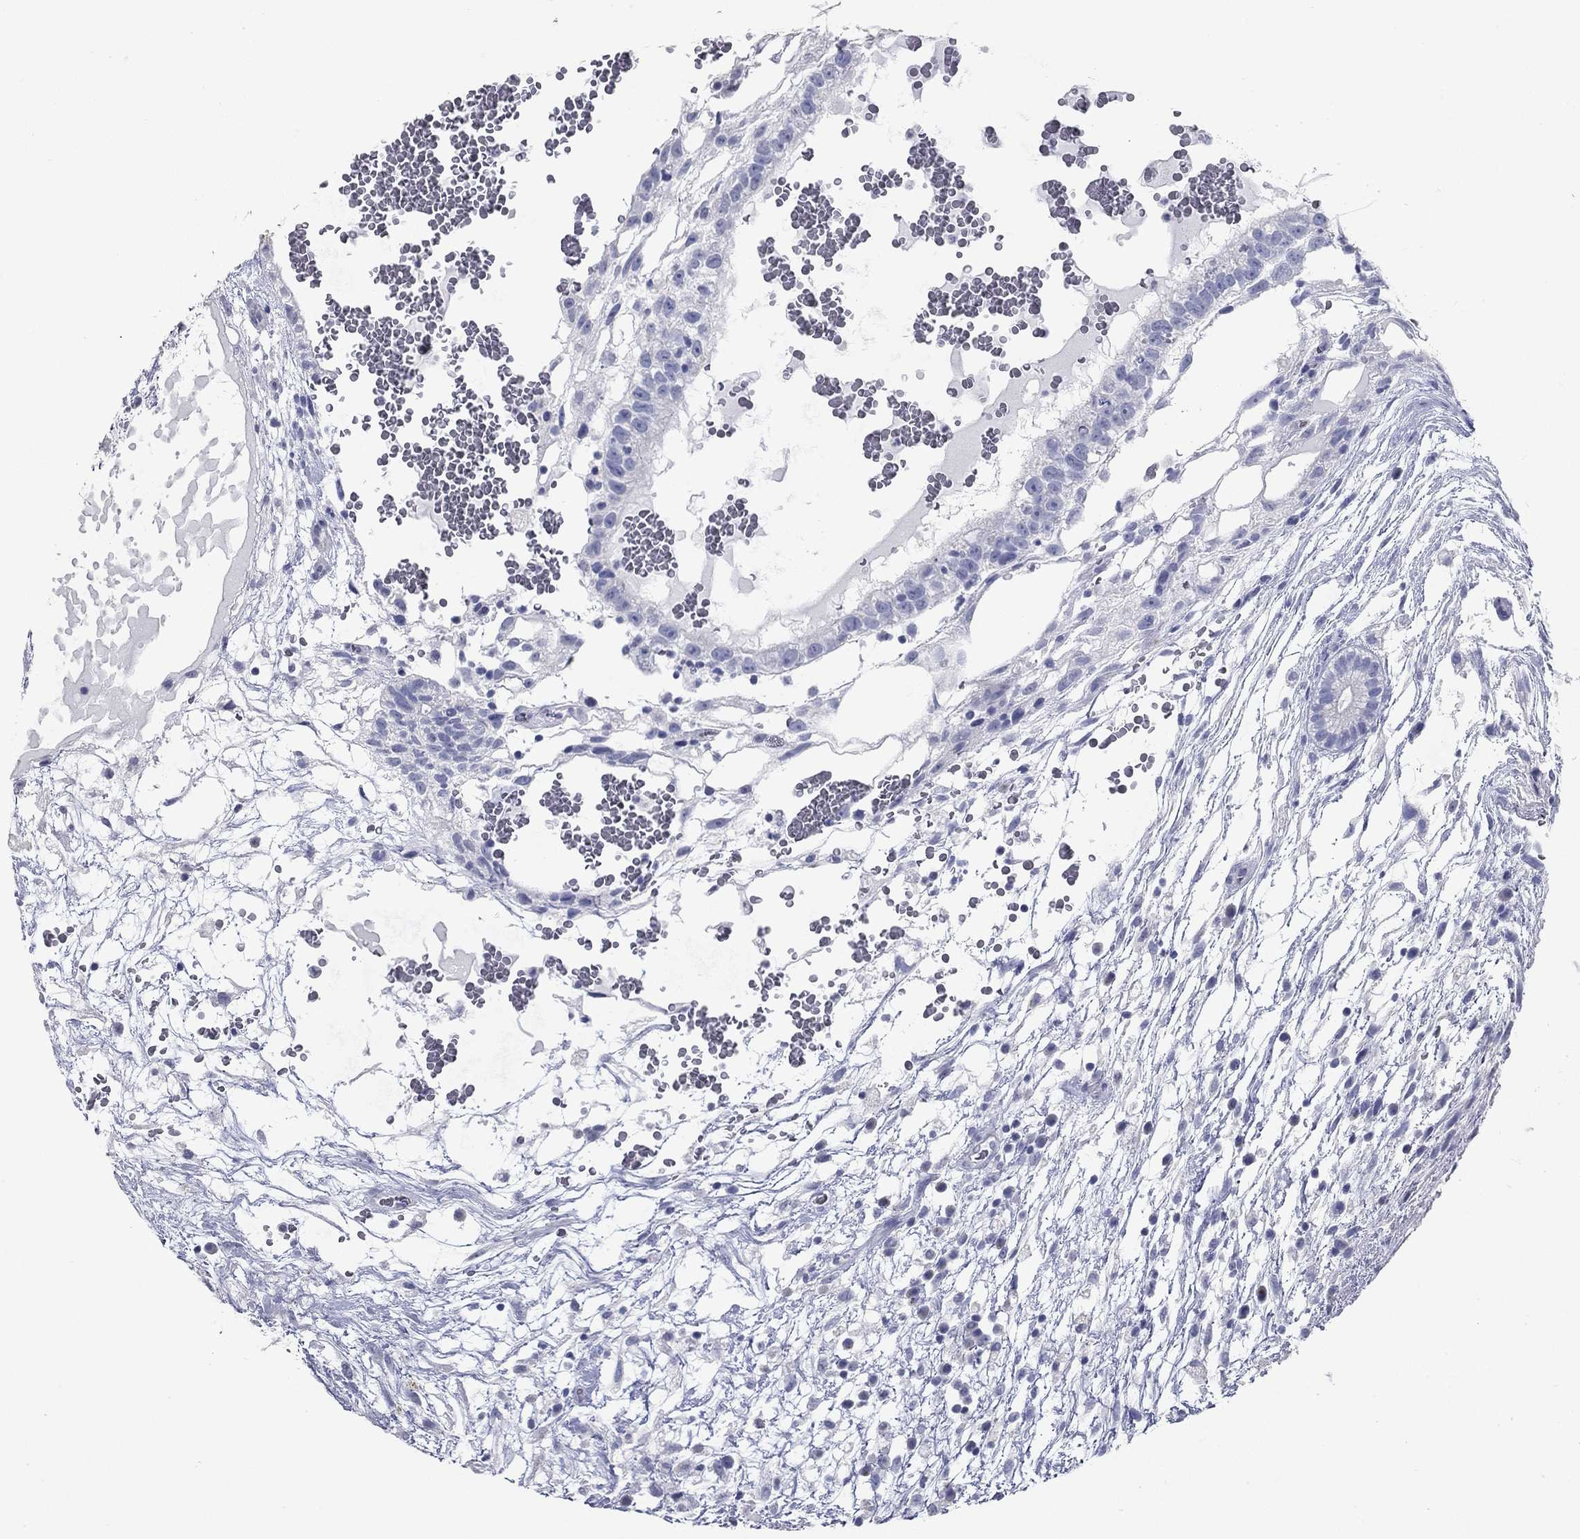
{"staining": {"intensity": "negative", "quantity": "none", "location": "none"}, "tissue": "testis cancer", "cell_type": "Tumor cells", "image_type": "cancer", "snomed": [{"axis": "morphology", "description": "Normal tissue, NOS"}, {"axis": "morphology", "description": "Carcinoma, Embryonal, NOS"}, {"axis": "topography", "description": "Testis"}], "caption": "Testis cancer (embryonal carcinoma) was stained to show a protein in brown. There is no significant positivity in tumor cells.", "gene": "TAC1", "patient": {"sex": "male", "age": 32}}